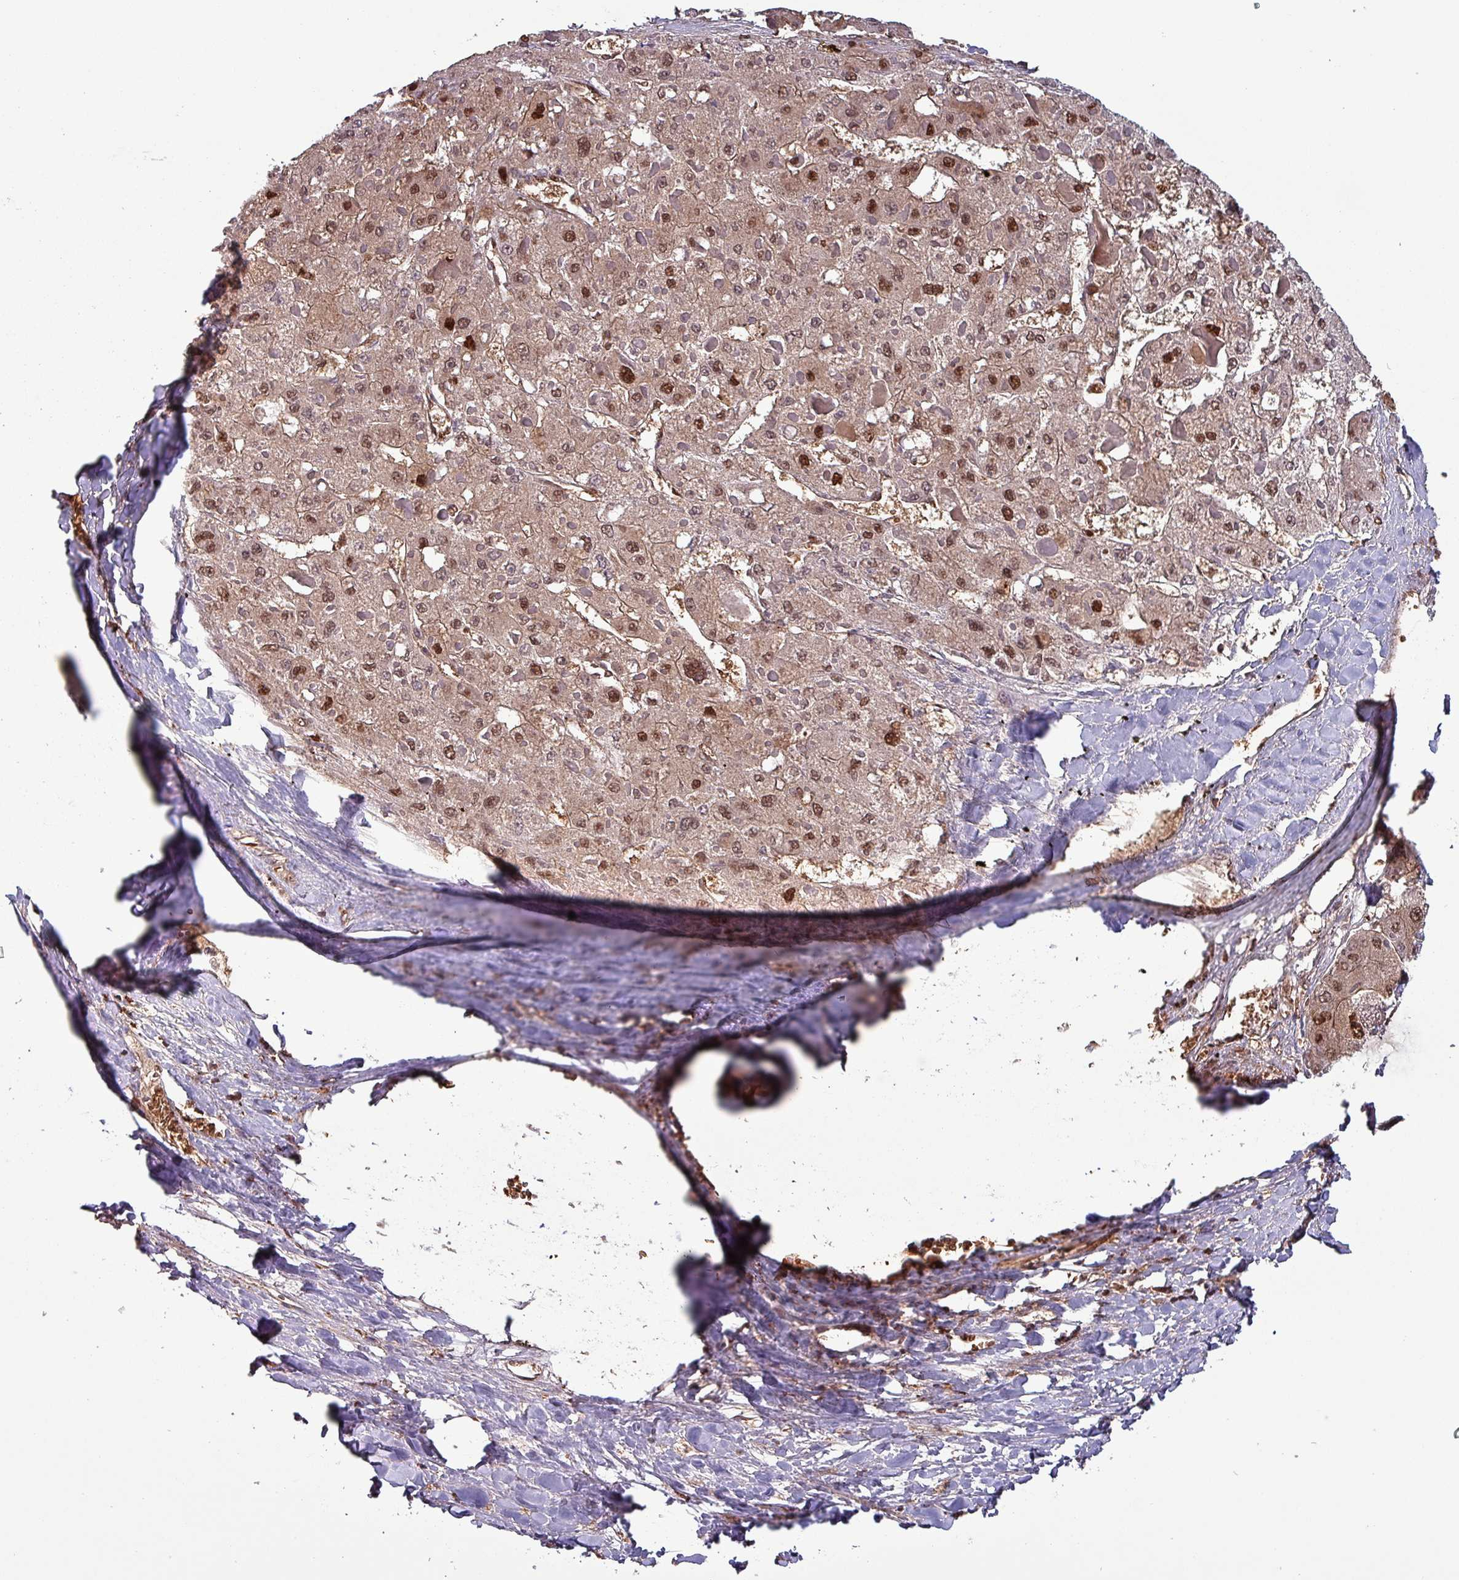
{"staining": {"intensity": "weak", "quantity": ">75%", "location": "cytoplasmic/membranous,nuclear"}, "tissue": "liver cancer", "cell_type": "Tumor cells", "image_type": "cancer", "snomed": [{"axis": "morphology", "description": "Carcinoma, Hepatocellular, NOS"}, {"axis": "topography", "description": "Liver"}], "caption": "Human liver cancer stained with a protein marker displays weak staining in tumor cells.", "gene": "PSMB8", "patient": {"sex": "female", "age": 73}}